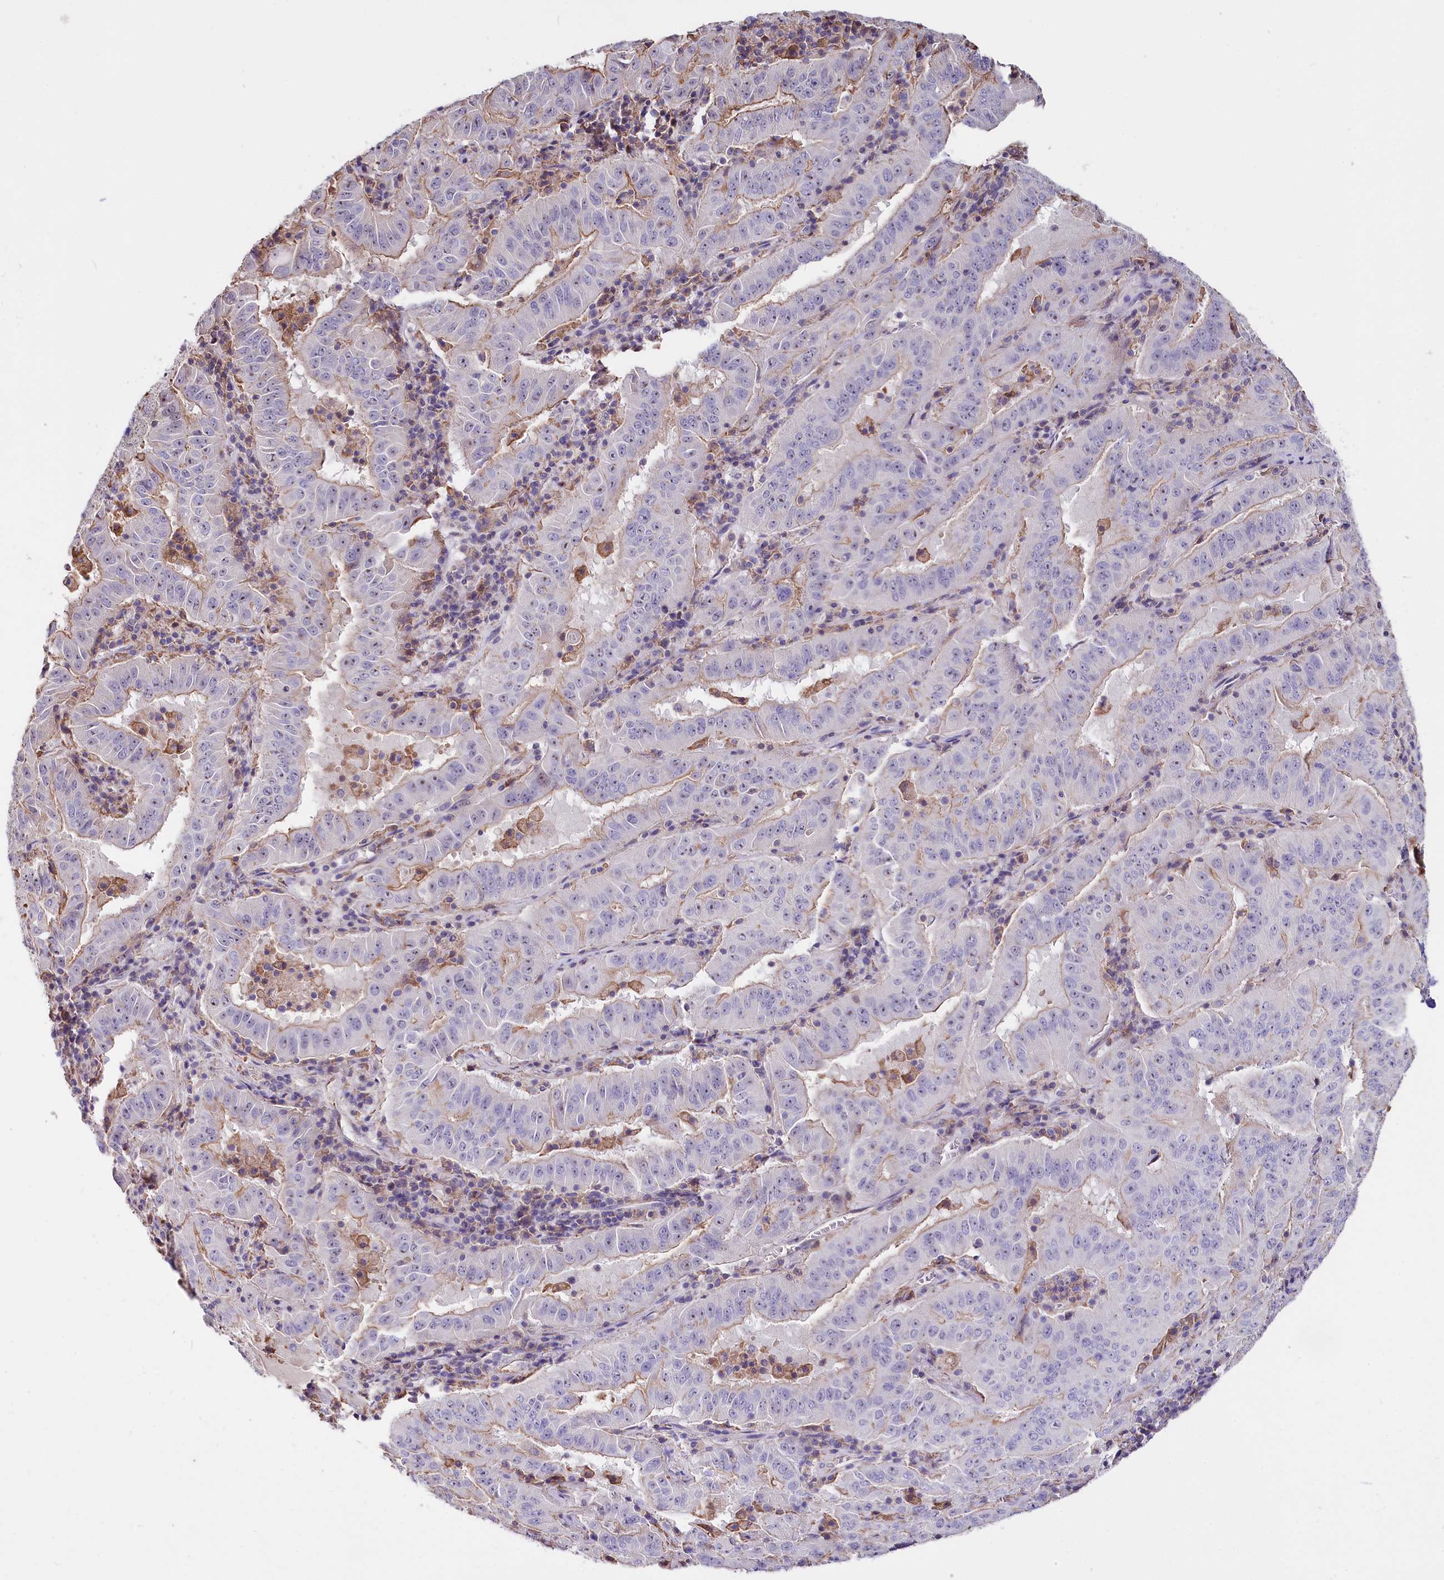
{"staining": {"intensity": "weak", "quantity": "25%-75%", "location": "cytoplasmic/membranous"}, "tissue": "pancreatic cancer", "cell_type": "Tumor cells", "image_type": "cancer", "snomed": [{"axis": "morphology", "description": "Adenocarcinoma, NOS"}, {"axis": "topography", "description": "Pancreas"}], "caption": "Immunohistochemical staining of pancreatic cancer displays low levels of weak cytoplasmic/membranous protein expression in about 25%-75% of tumor cells.", "gene": "RPUSD3", "patient": {"sex": "male", "age": 63}}